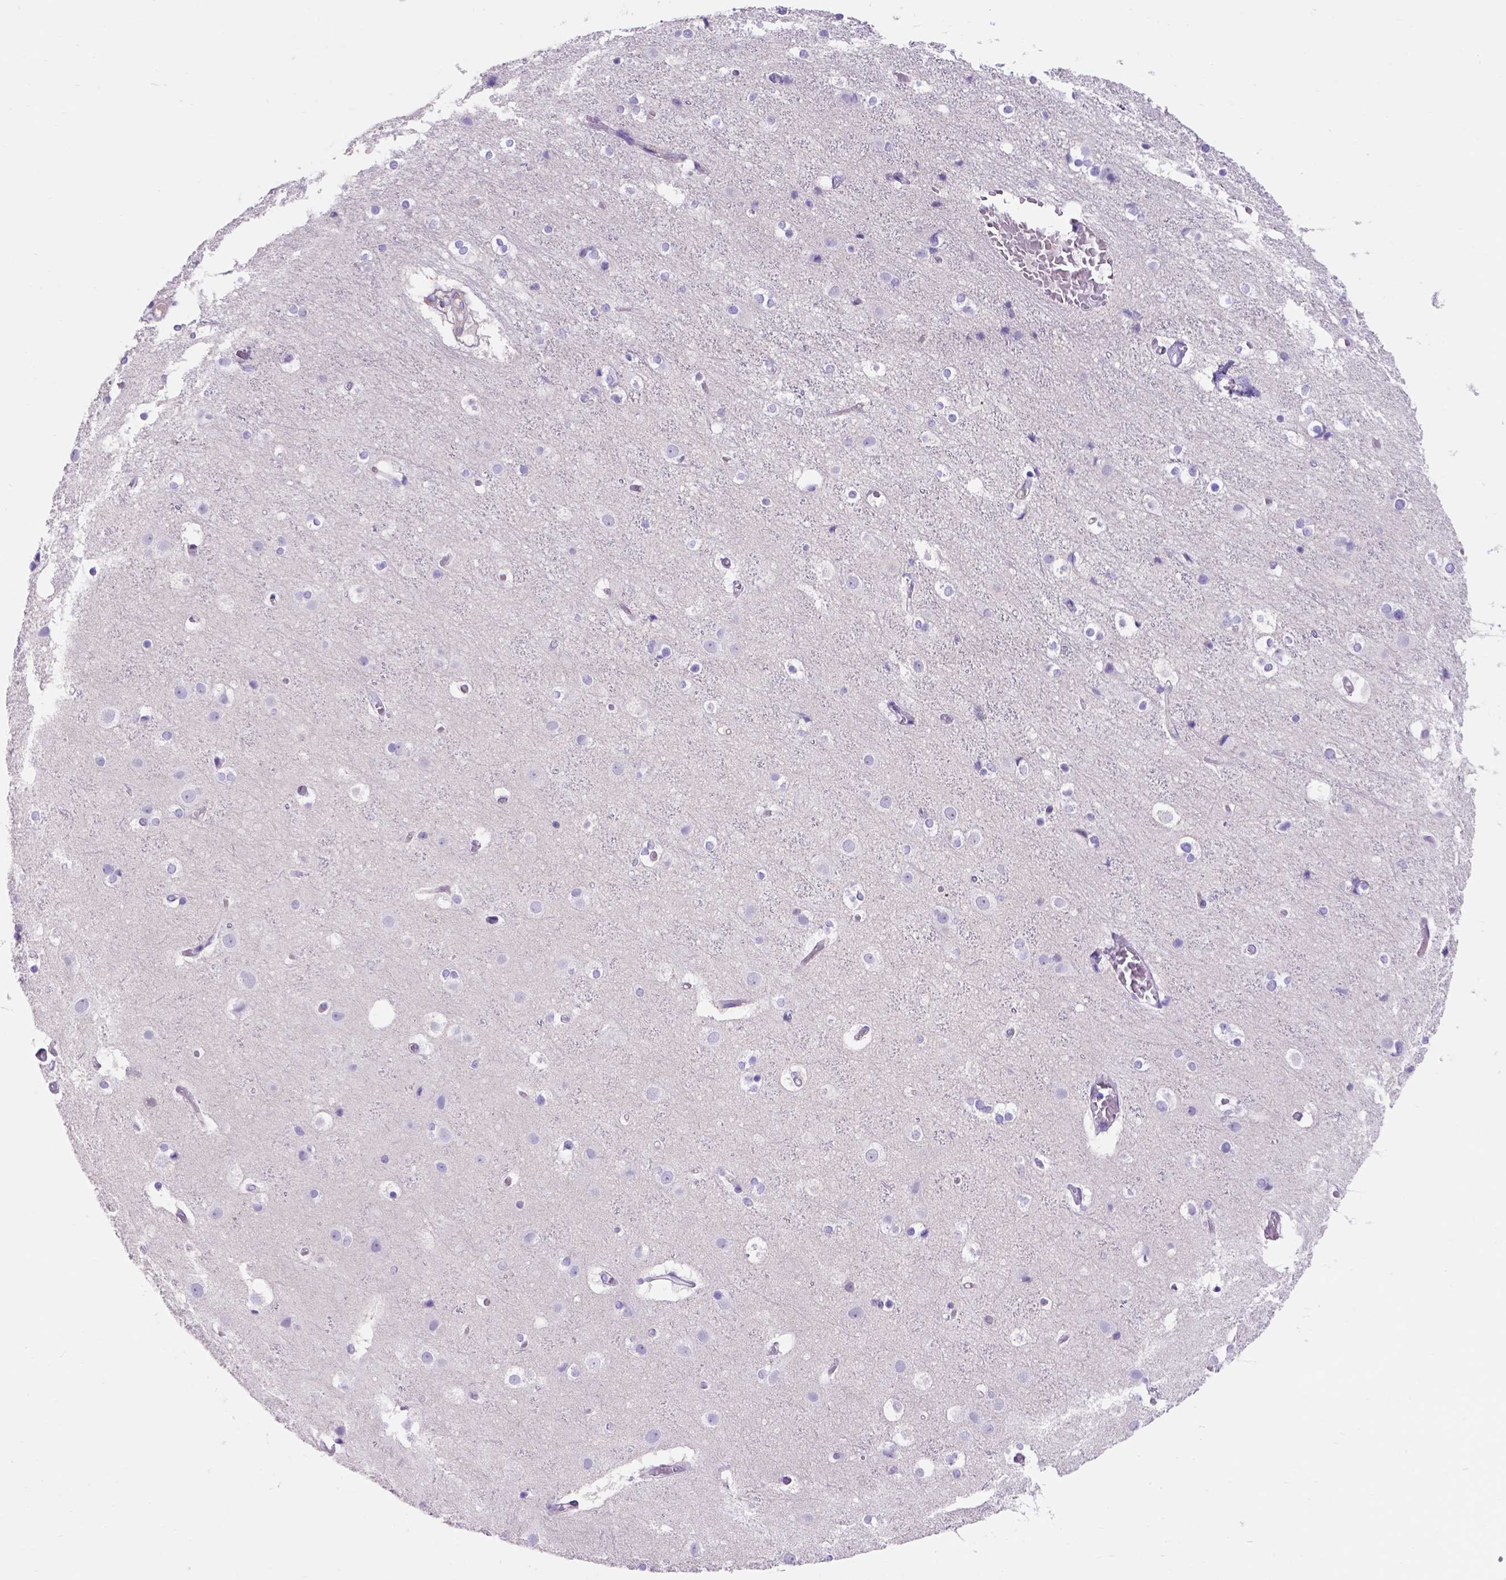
{"staining": {"intensity": "negative", "quantity": "none", "location": "none"}, "tissue": "cerebral cortex", "cell_type": "Endothelial cells", "image_type": "normal", "snomed": [{"axis": "morphology", "description": "Normal tissue, NOS"}, {"axis": "topography", "description": "Cerebral cortex"}], "caption": "Unremarkable cerebral cortex was stained to show a protein in brown. There is no significant expression in endothelial cells. Nuclei are stained in blue.", "gene": "EGFR", "patient": {"sex": "female", "age": 52}}